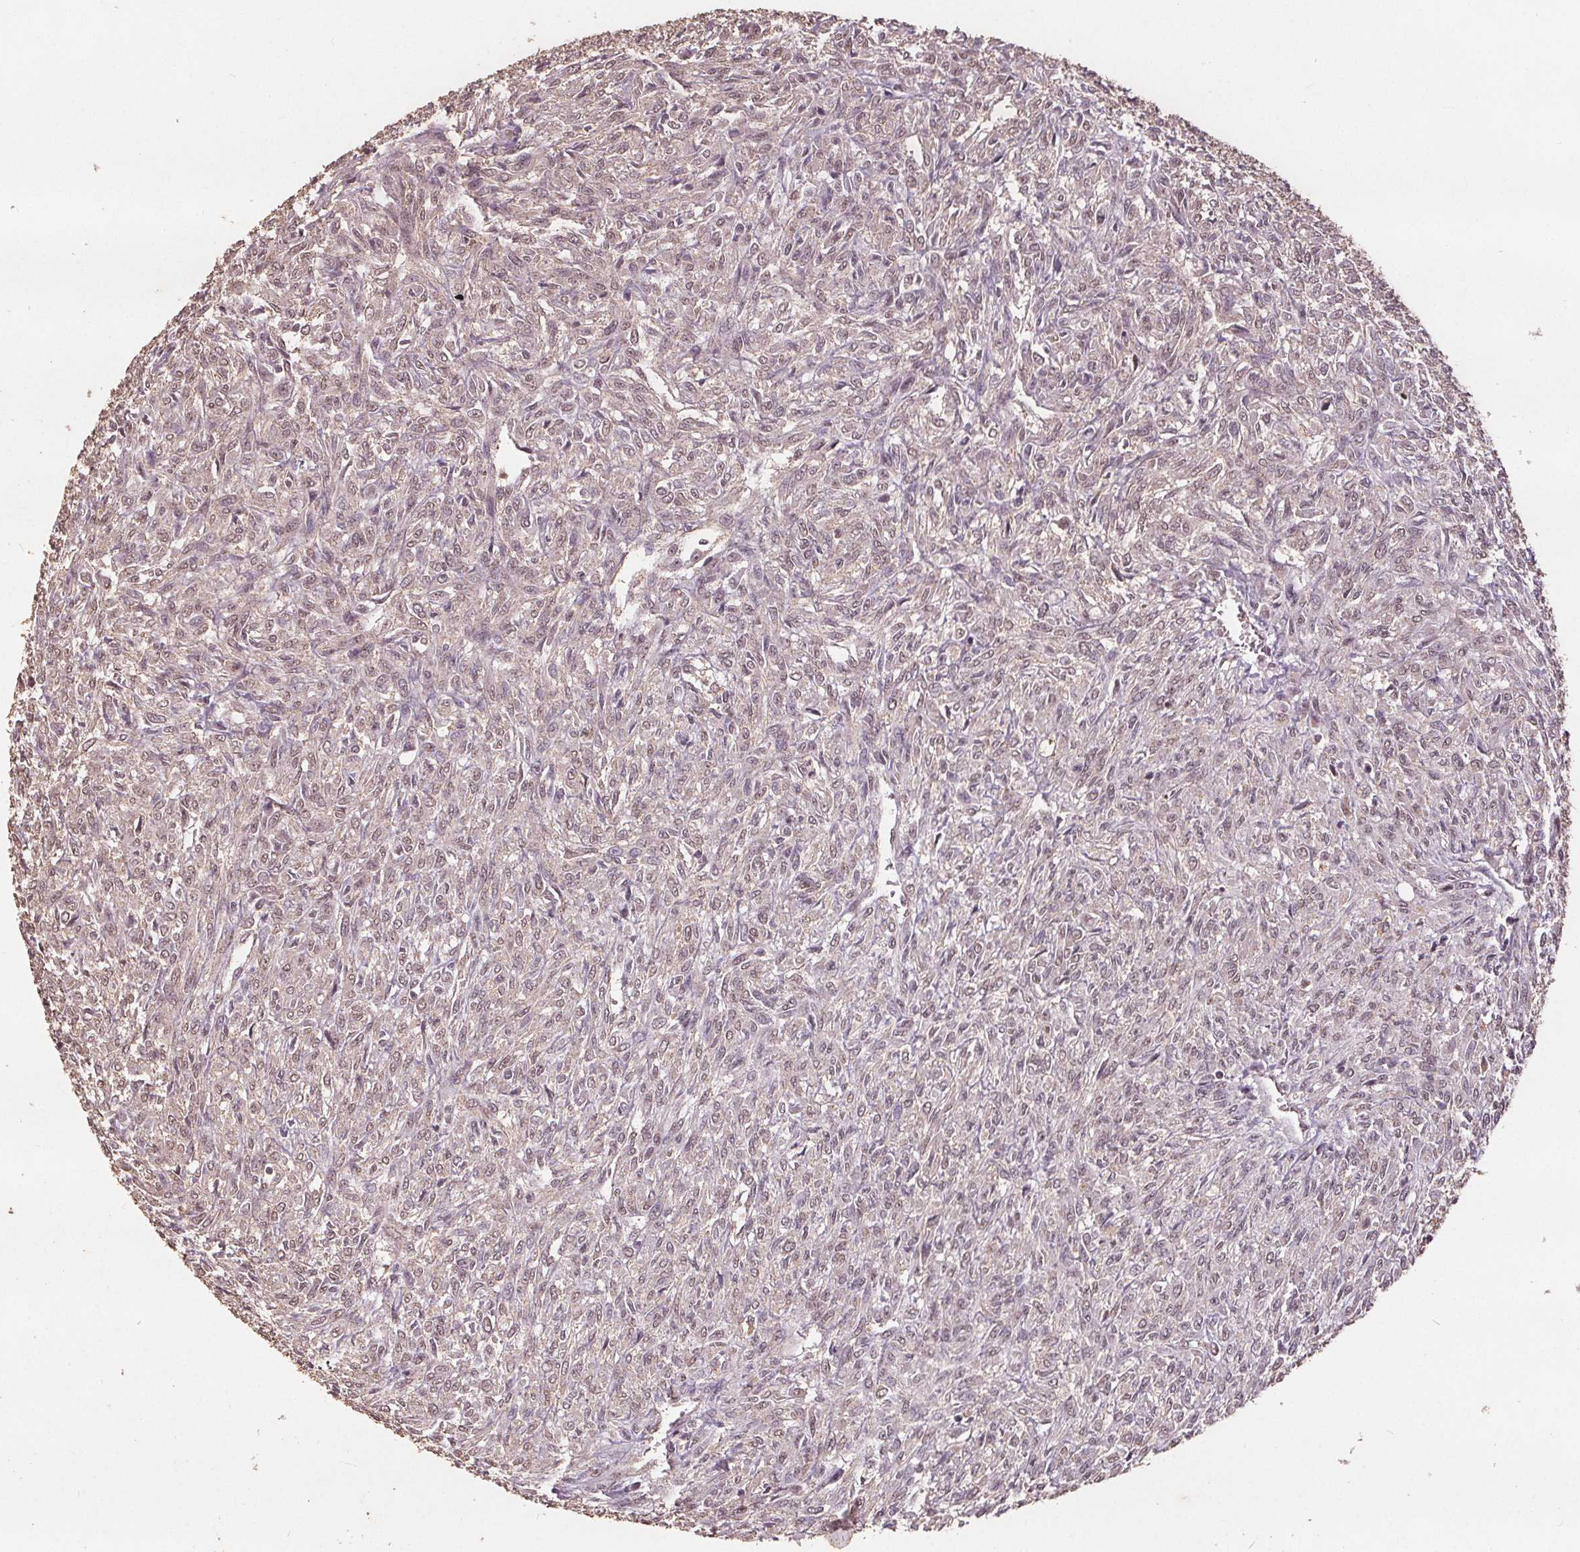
{"staining": {"intensity": "weak", "quantity": "<25%", "location": "nuclear"}, "tissue": "renal cancer", "cell_type": "Tumor cells", "image_type": "cancer", "snomed": [{"axis": "morphology", "description": "Adenocarcinoma, NOS"}, {"axis": "topography", "description": "Kidney"}], "caption": "High power microscopy photomicrograph of an immunohistochemistry histopathology image of renal adenocarcinoma, revealing no significant staining in tumor cells.", "gene": "DSG3", "patient": {"sex": "male", "age": 58}}